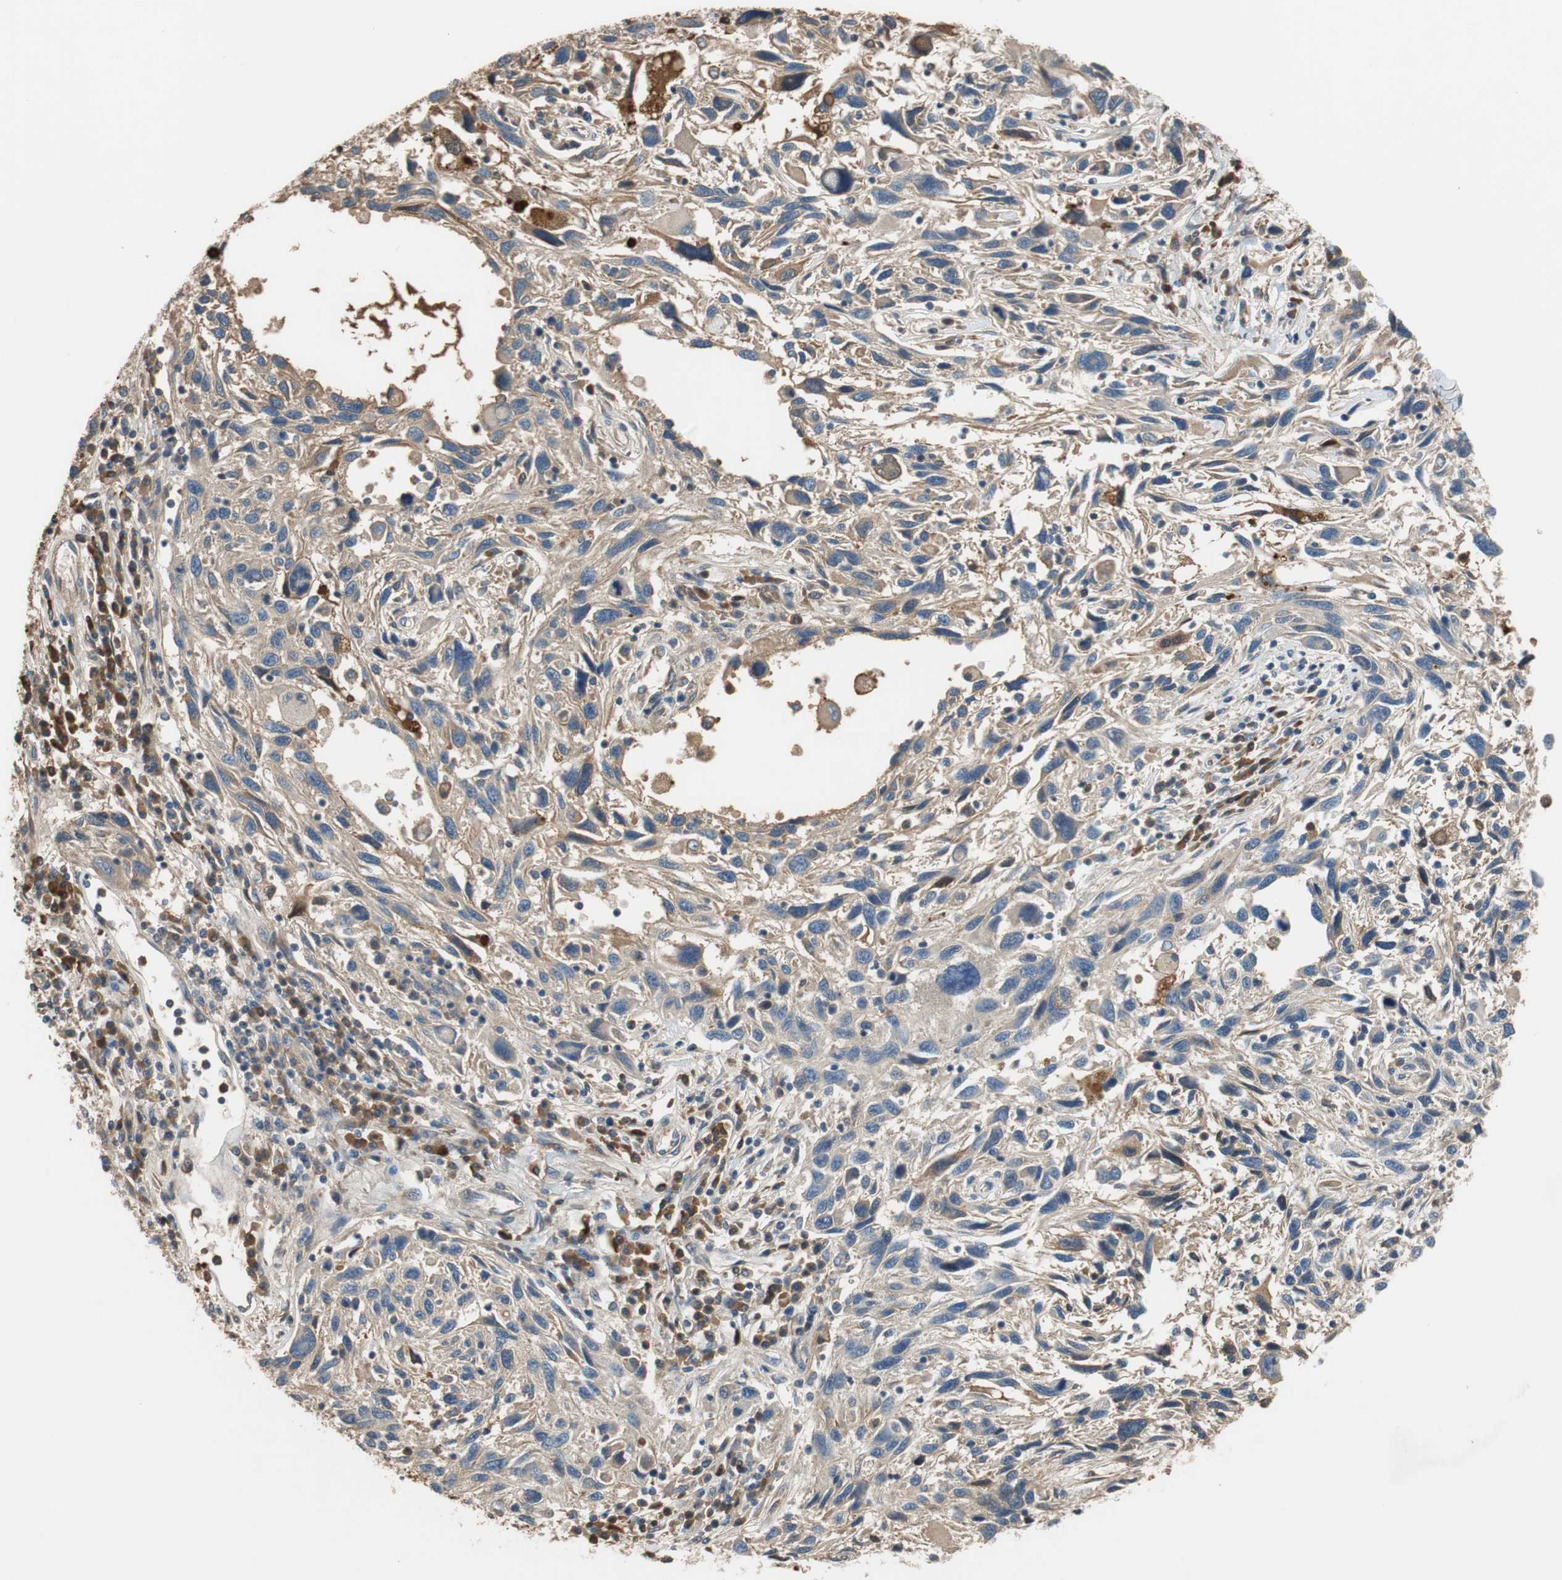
{"staining": {"intensity": "weak", "quantity": ">75%", "location": "cytoplasmic/membranous"}, "tissue": "melanoma", "cell_type": "Tumor cells", "image_type": "cancer", "snomed": [{"axis": "morphology", "description": "Malignant melanoma, NOS"}, {"axis": "topography", "description": "Skin"}], "caption": "Melanoma stained for a protein (brown) displays weak cytoplasmic/membranous positive positivity in approximately >75% of tumor cells.", "gene": "C4A", "patient": {"sex": "male", "age": 53}}